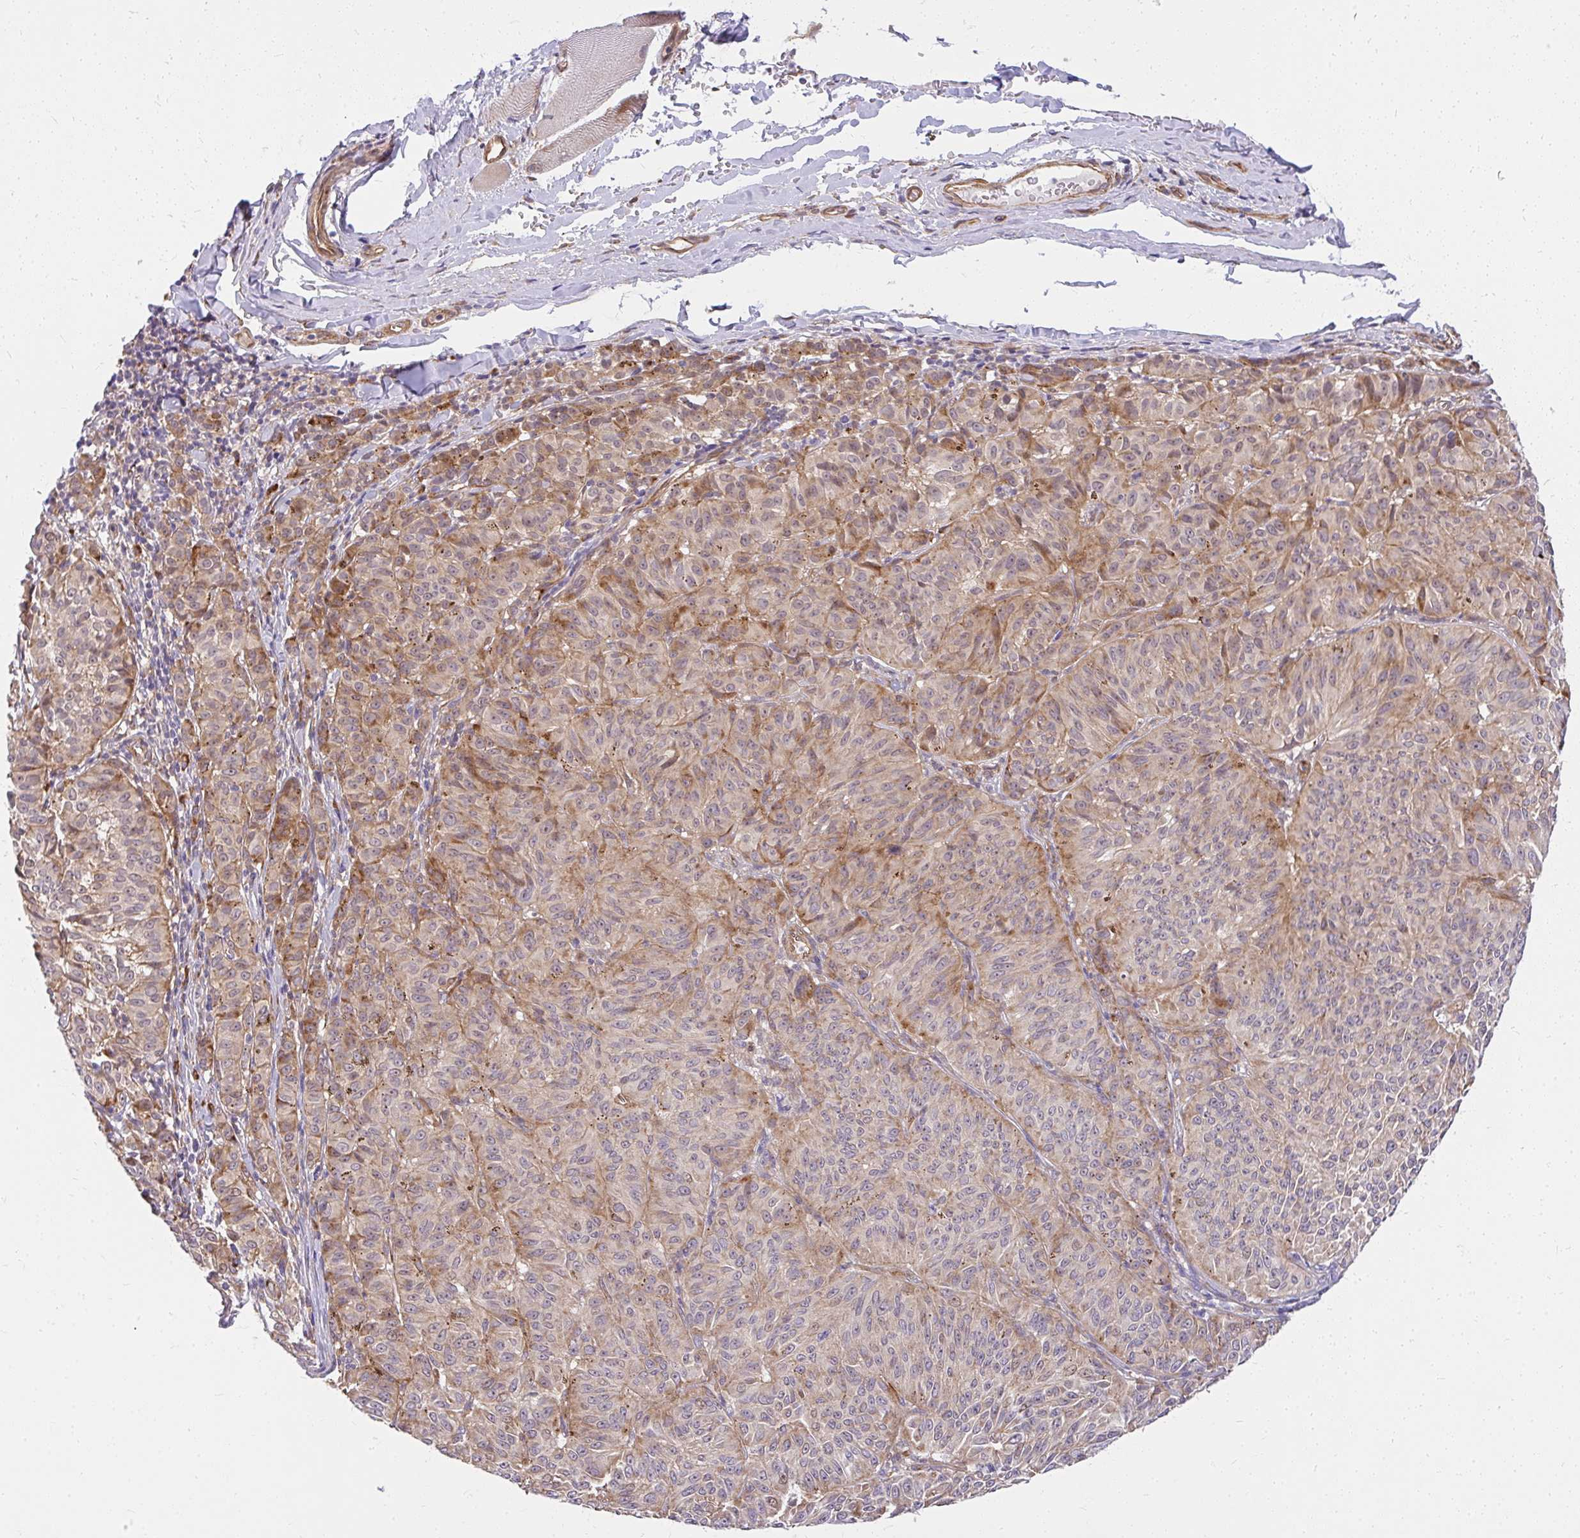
{"staining": {"intensity": "moderate", "quantity": "<25%", "location": "cytoplasmic/membranous"}, "tissue": "melanoma", "cell_type": "Tumor cells", "image_type": "cancer", "snomed": [{"axis": "morphology", "description": "Malignant melanoma, NOS"}, {"axis": "topography", "description": "Skin"}], "caption": "Human melanoma stained for a protein (brown) exhibits moderate cytoplasmic/membranous positive expression in approximately <25% of tumor cells.", "gene": "RSKR", "patient": {"sex": "female", "age": 72}}